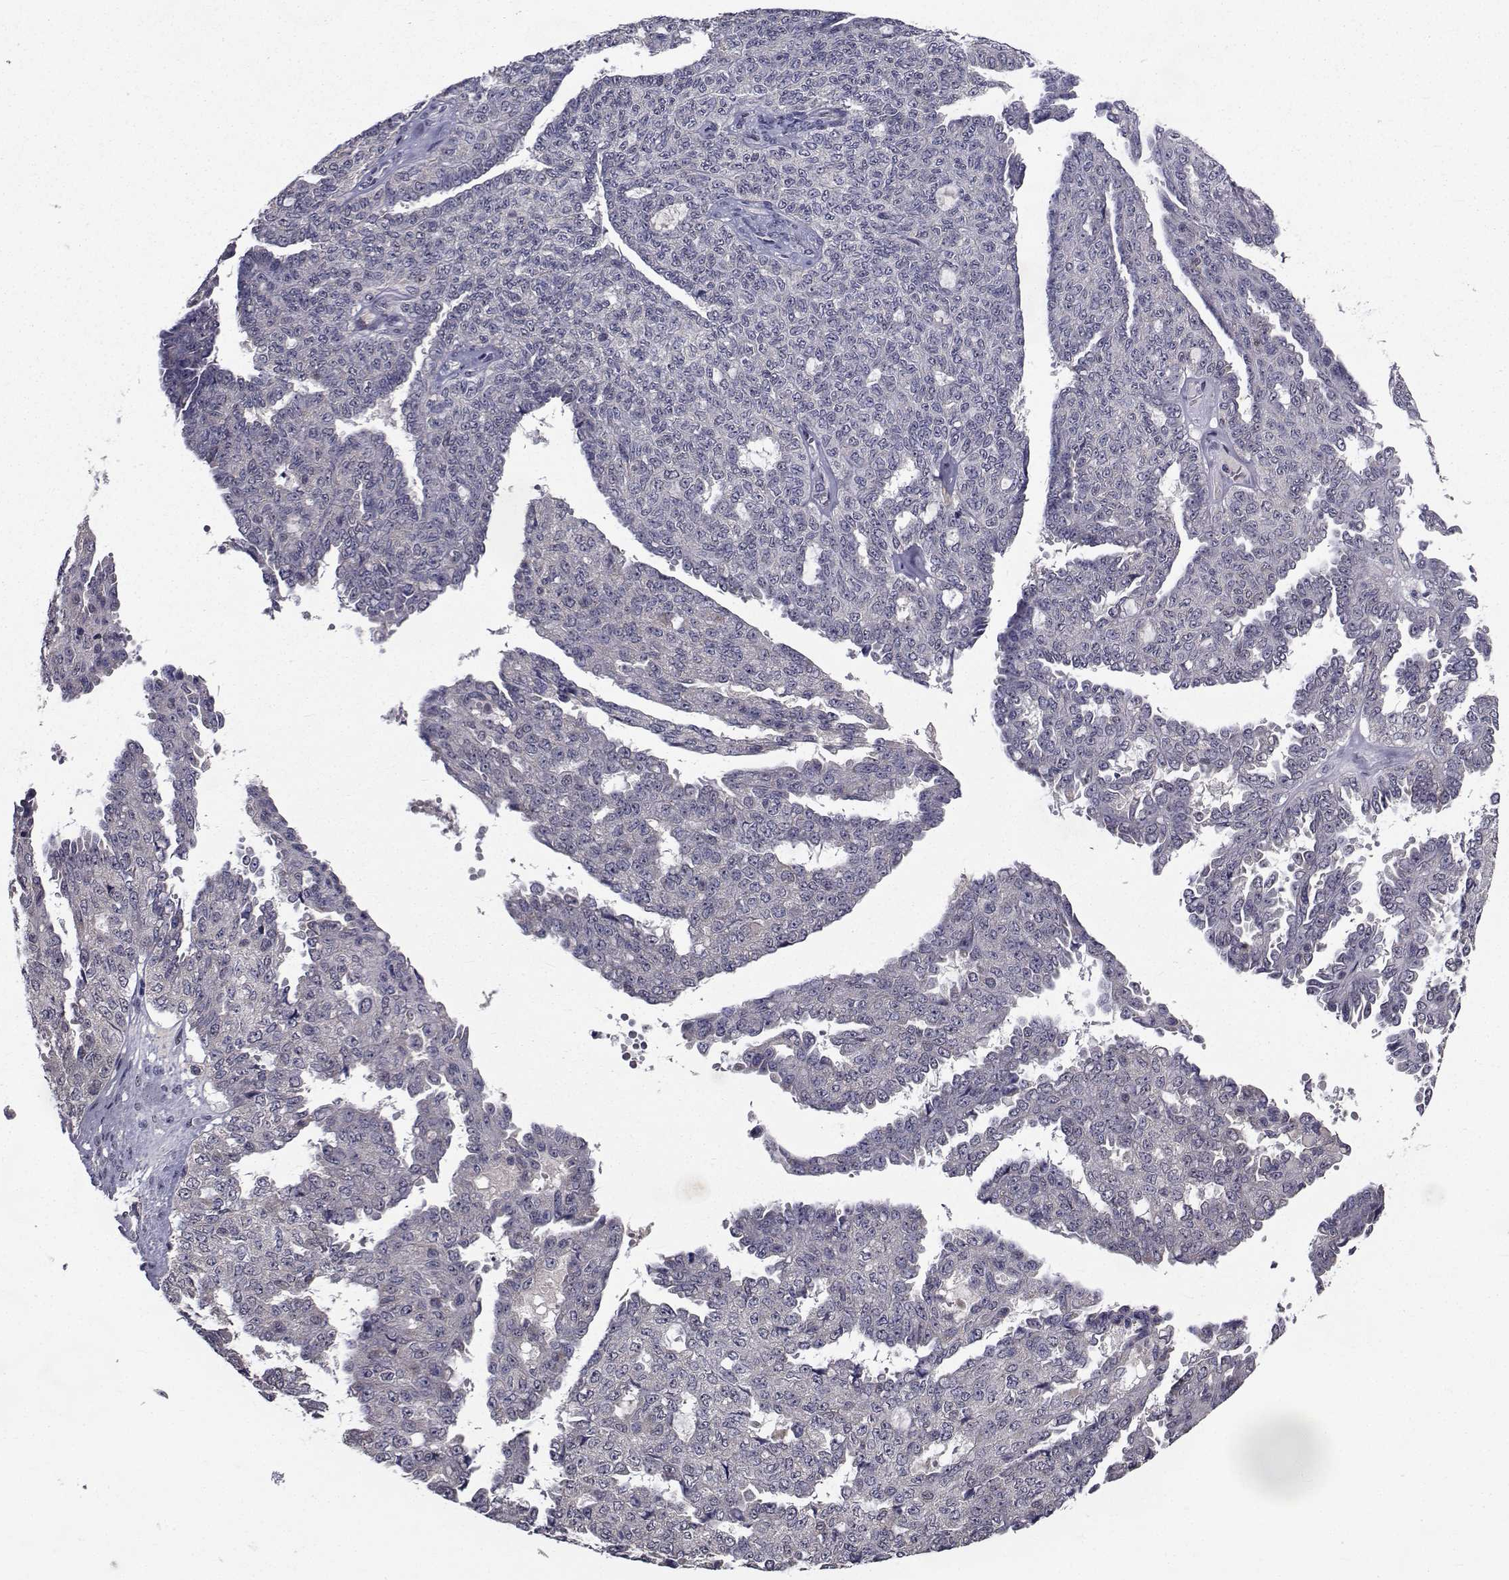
{"staining": {"intensity": "negative", "quantity": "none", "location": "none"}, "tissue": "ovarian cancer", "cell_type": "Tumor cells", "image_type": "cancer", "snomed": [{"axis": "morphology", "description": "Cystadenocarcinoma, serous, NOS"}, {"axis": "topography", "description": "Ovary"}], "caption": "Serous cystadenocarcinoma (ovarian) stained for a protein using immunohistochemistry shows no expression tumor cells.", "gene": "CYP2S1", "patient": {"sex": "female", "age": 71}}